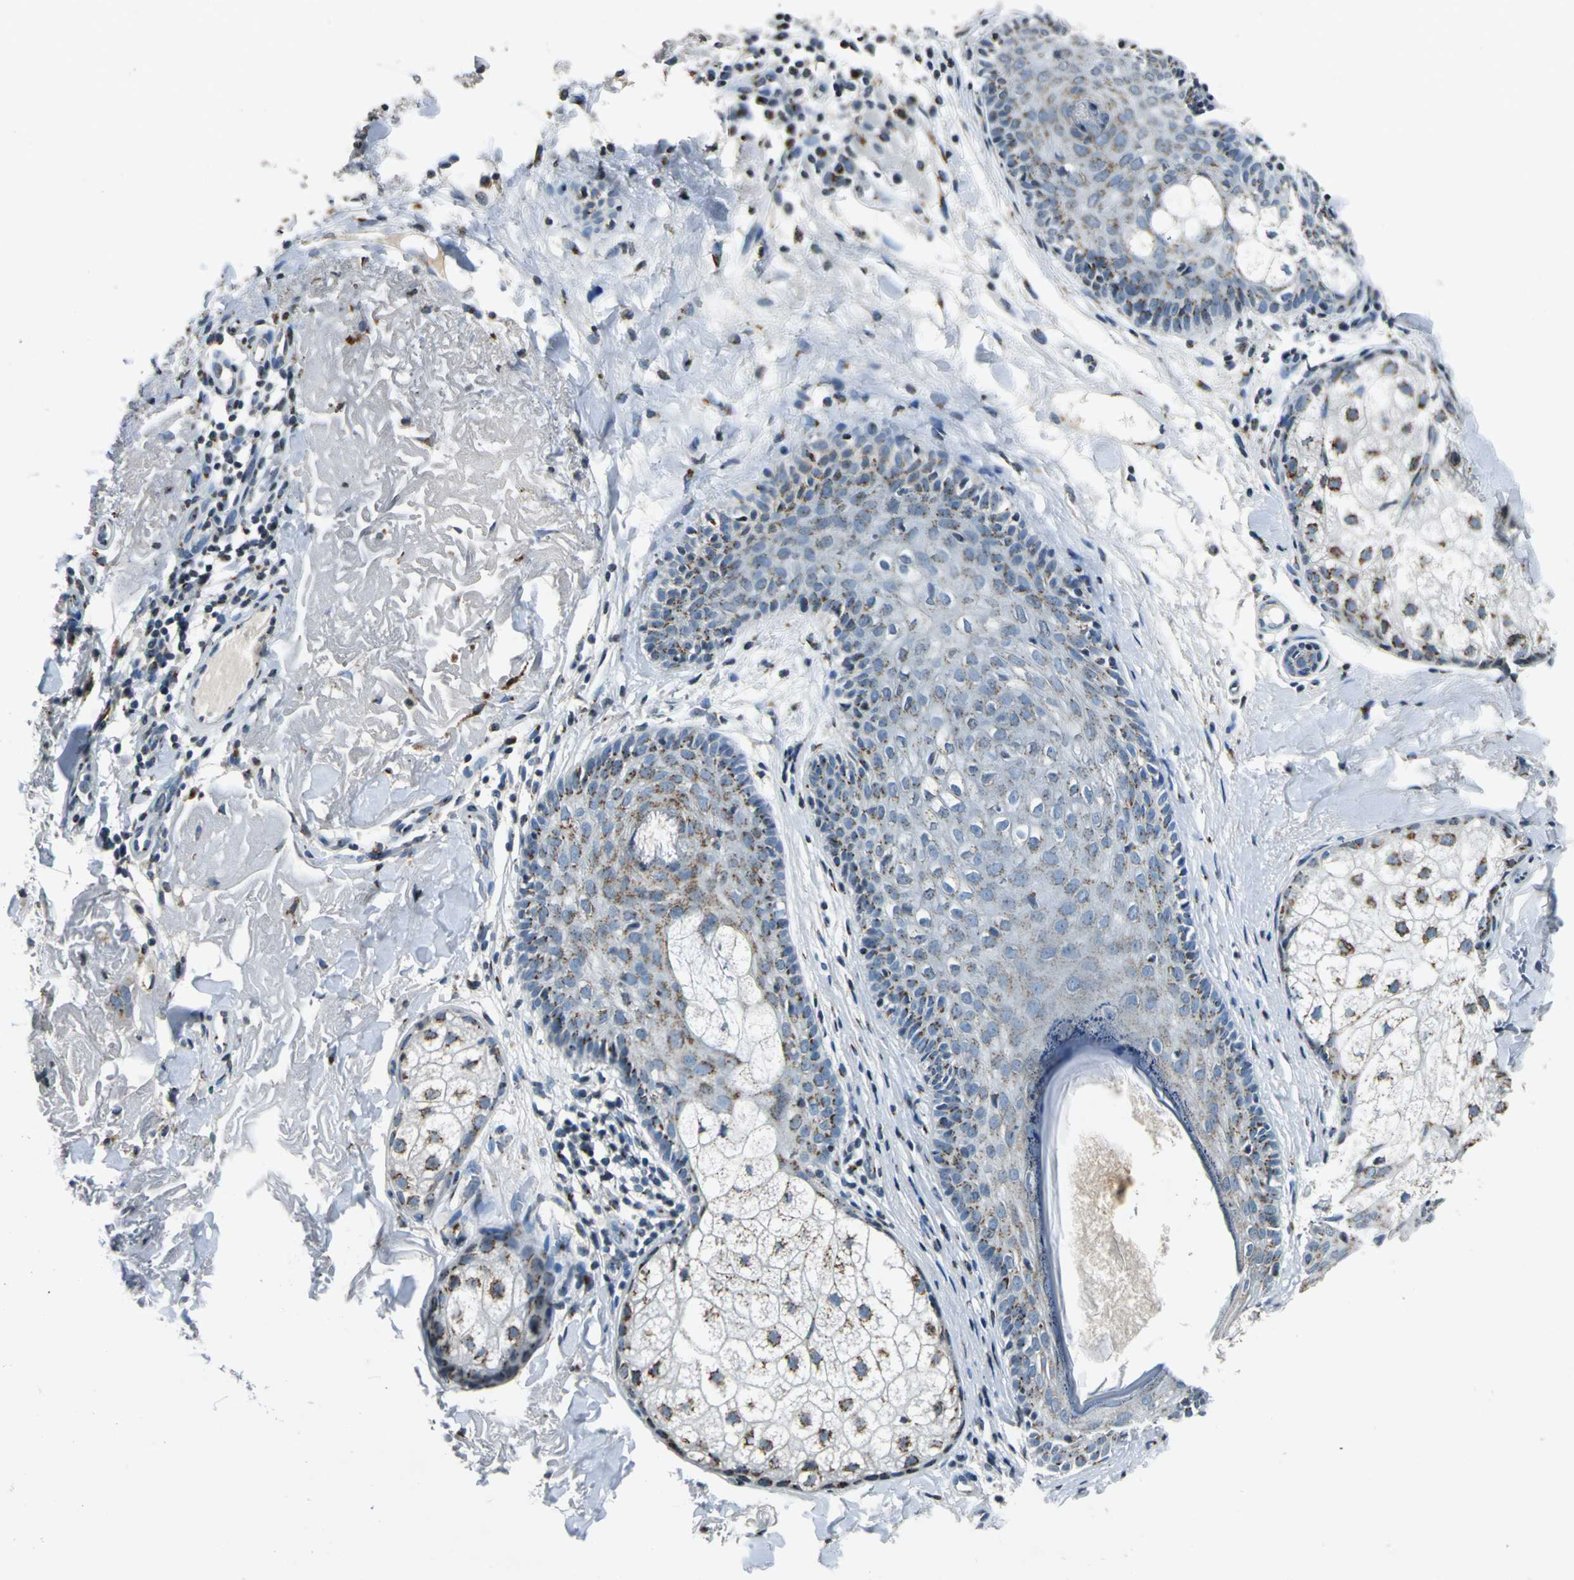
{"staining": {"intensity": "weak", "quantity": "25%-75%", "location": "cytoplasmic/membranous"}, "tissue": "skin cancer", "cell_type": "Tumor cells", "image_type": "cancer", "snomed": [{"axis": "morphology", "description": "Basal cell carcinoma"}, {"axis": "topography", "description": "Skin"}], "caption": "Protein expression analysis of skin cancer (basal cell carcinoma) displays weak cytoplasmic/membranous staining in approximately 25%-75% of tumor cells. The staining was performed using DAB (3,3'-diaminobenzidine) to visualize the protein expression in brown, while the nuclei were stained in blue with hematoxylin (Magnification: 20x).", "gene": "TMEM115", "patient": {"sex": "male", "age": 74}}